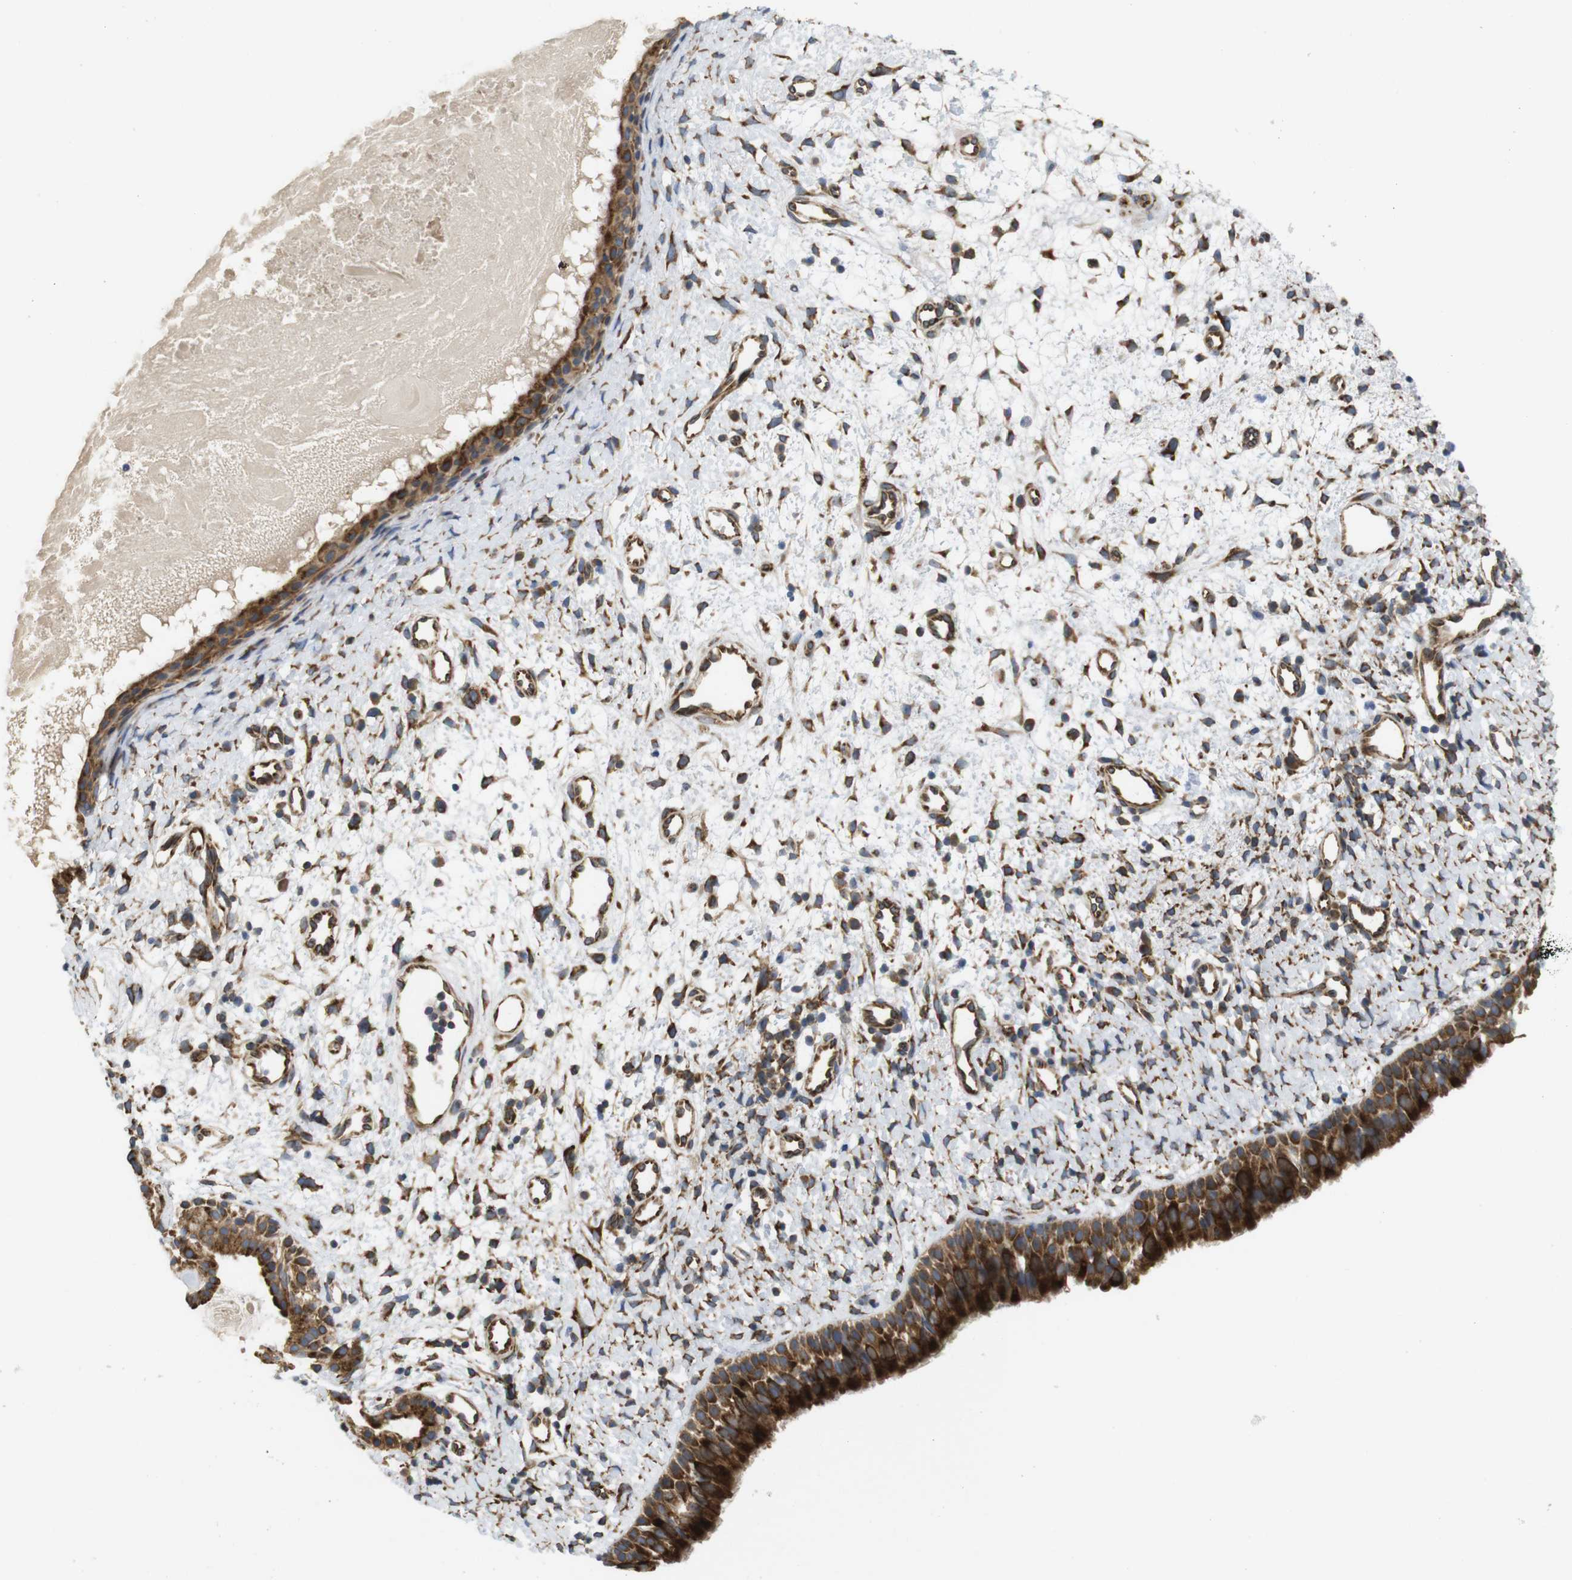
{"staining": {"intensity": "strong", "quantity": ">75%", "location": "cytoplasmic/membranous"}, "tissue": "nasopharynx", "cell_type": "Respiratory epithelial cells", "image_type": "normal", "snomed": [{"axis": "morphology", "description": "Normal tissue, NOS"}, {"axis": "topography", "description": "Nasopharynx"}], "caption": "Protein staining shows strong cytoplasmic/membranous positivity in about >75% of respiratory epithelial cells in unremarkable nasopharynx. Immunohistochemistry (ihc) stains the protein of interest in brown and the nuclei are stained blue.", "gene": "PCNX2", "patient": {"sex": "male", "age": 22}}